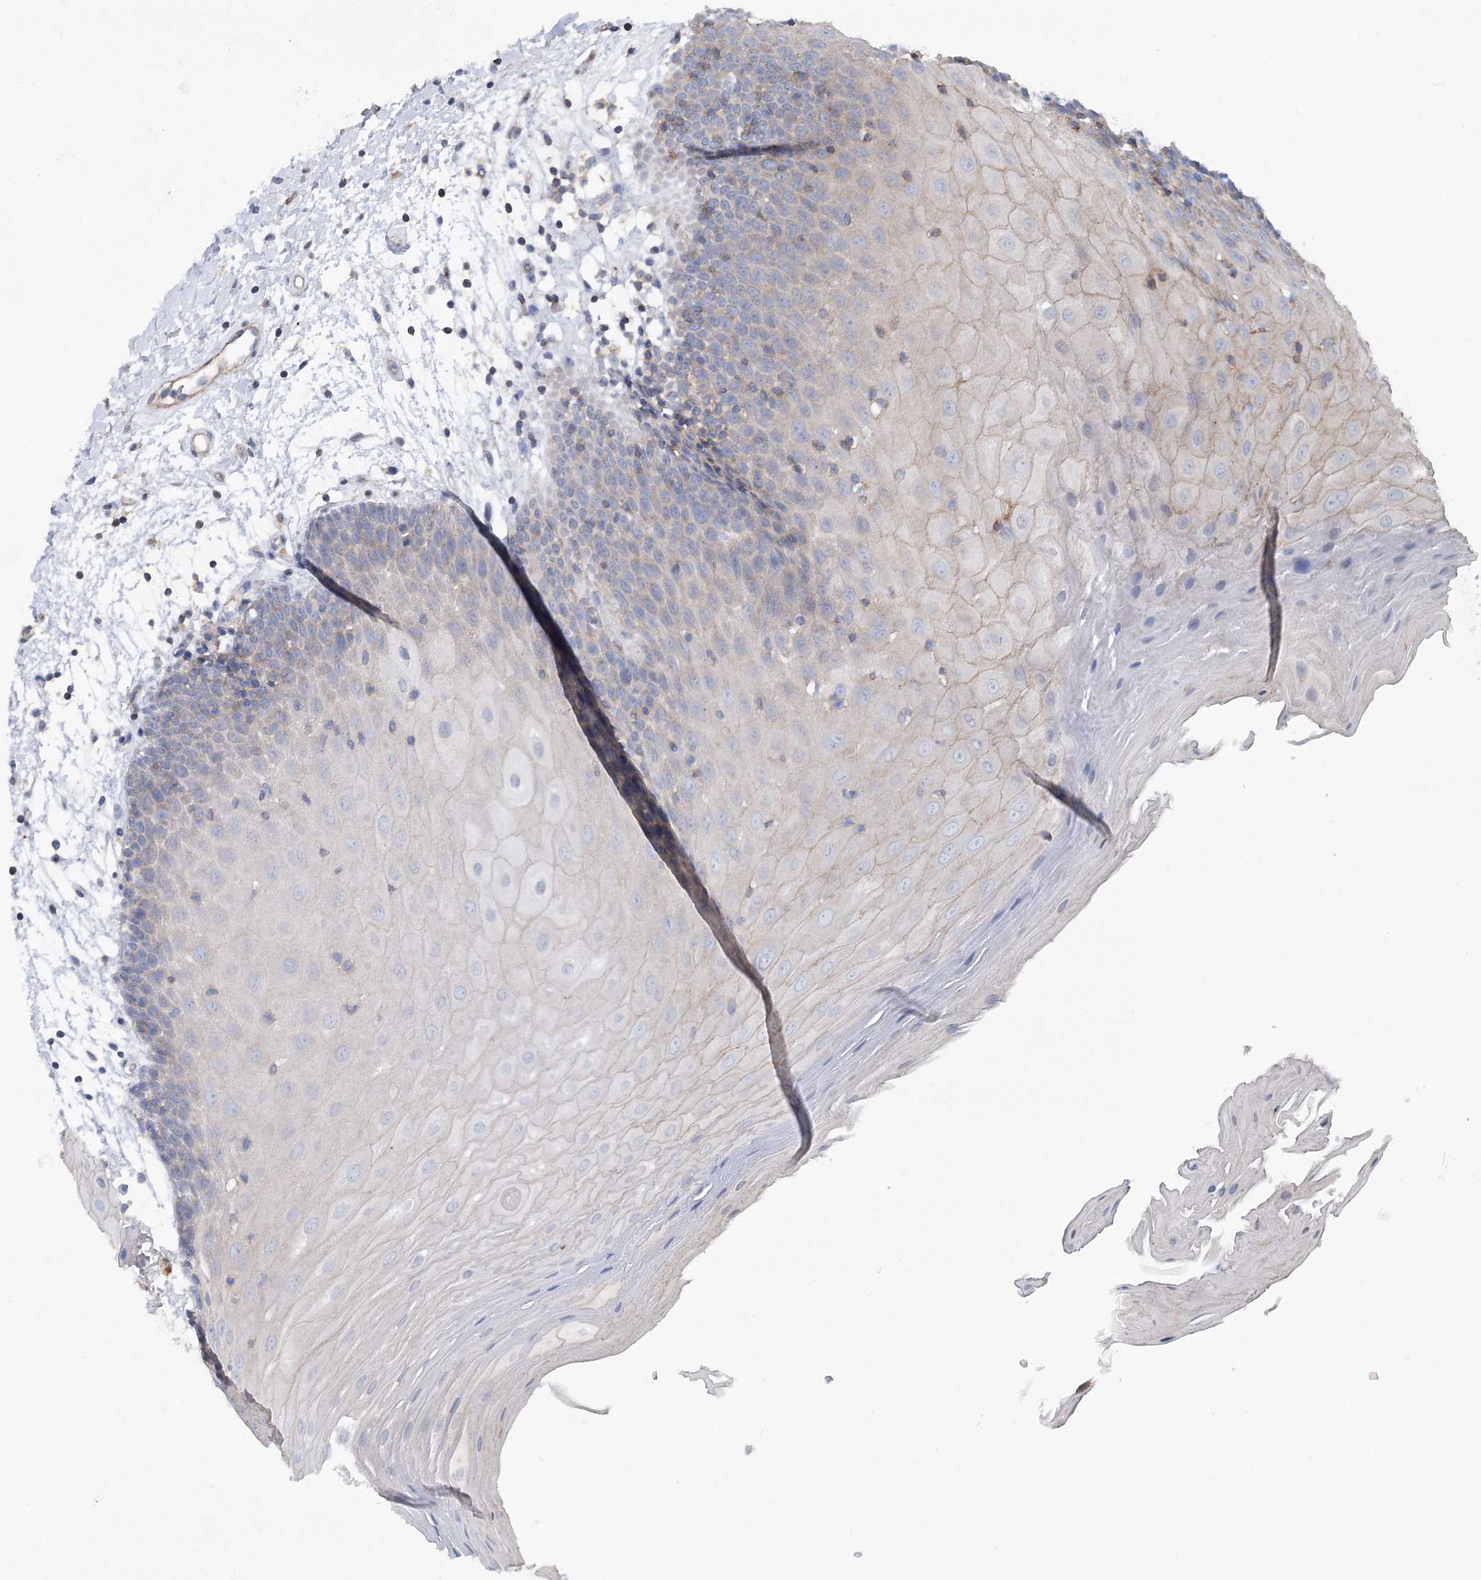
{"staining": {"intensity": "weak", "quantity": "<25%", "location": "cytoplasmic/membranous"}, "tissue": "oral mucosa", "cell_type": "Squamous epithelial cells", "image_type": "normal", "snomed": [{"axis": "morphology", "description": "Normal tissue, NOS"}, {"axis": "topography", "description": "Skeletal muscle"}, {"axis": "topography", "description": "Oral tissue"}, {"axis": "topography", "description": "Salivary gland"}, {"axis": "topography", "description": "Peripheral nerve tissue"}], "caption": "An image of oral mucosa stained for a protein reveals no brown staining in squamous epithelial cells.", "gene": "LARP1B", "patient": {"sex": "male", "age": 54}}